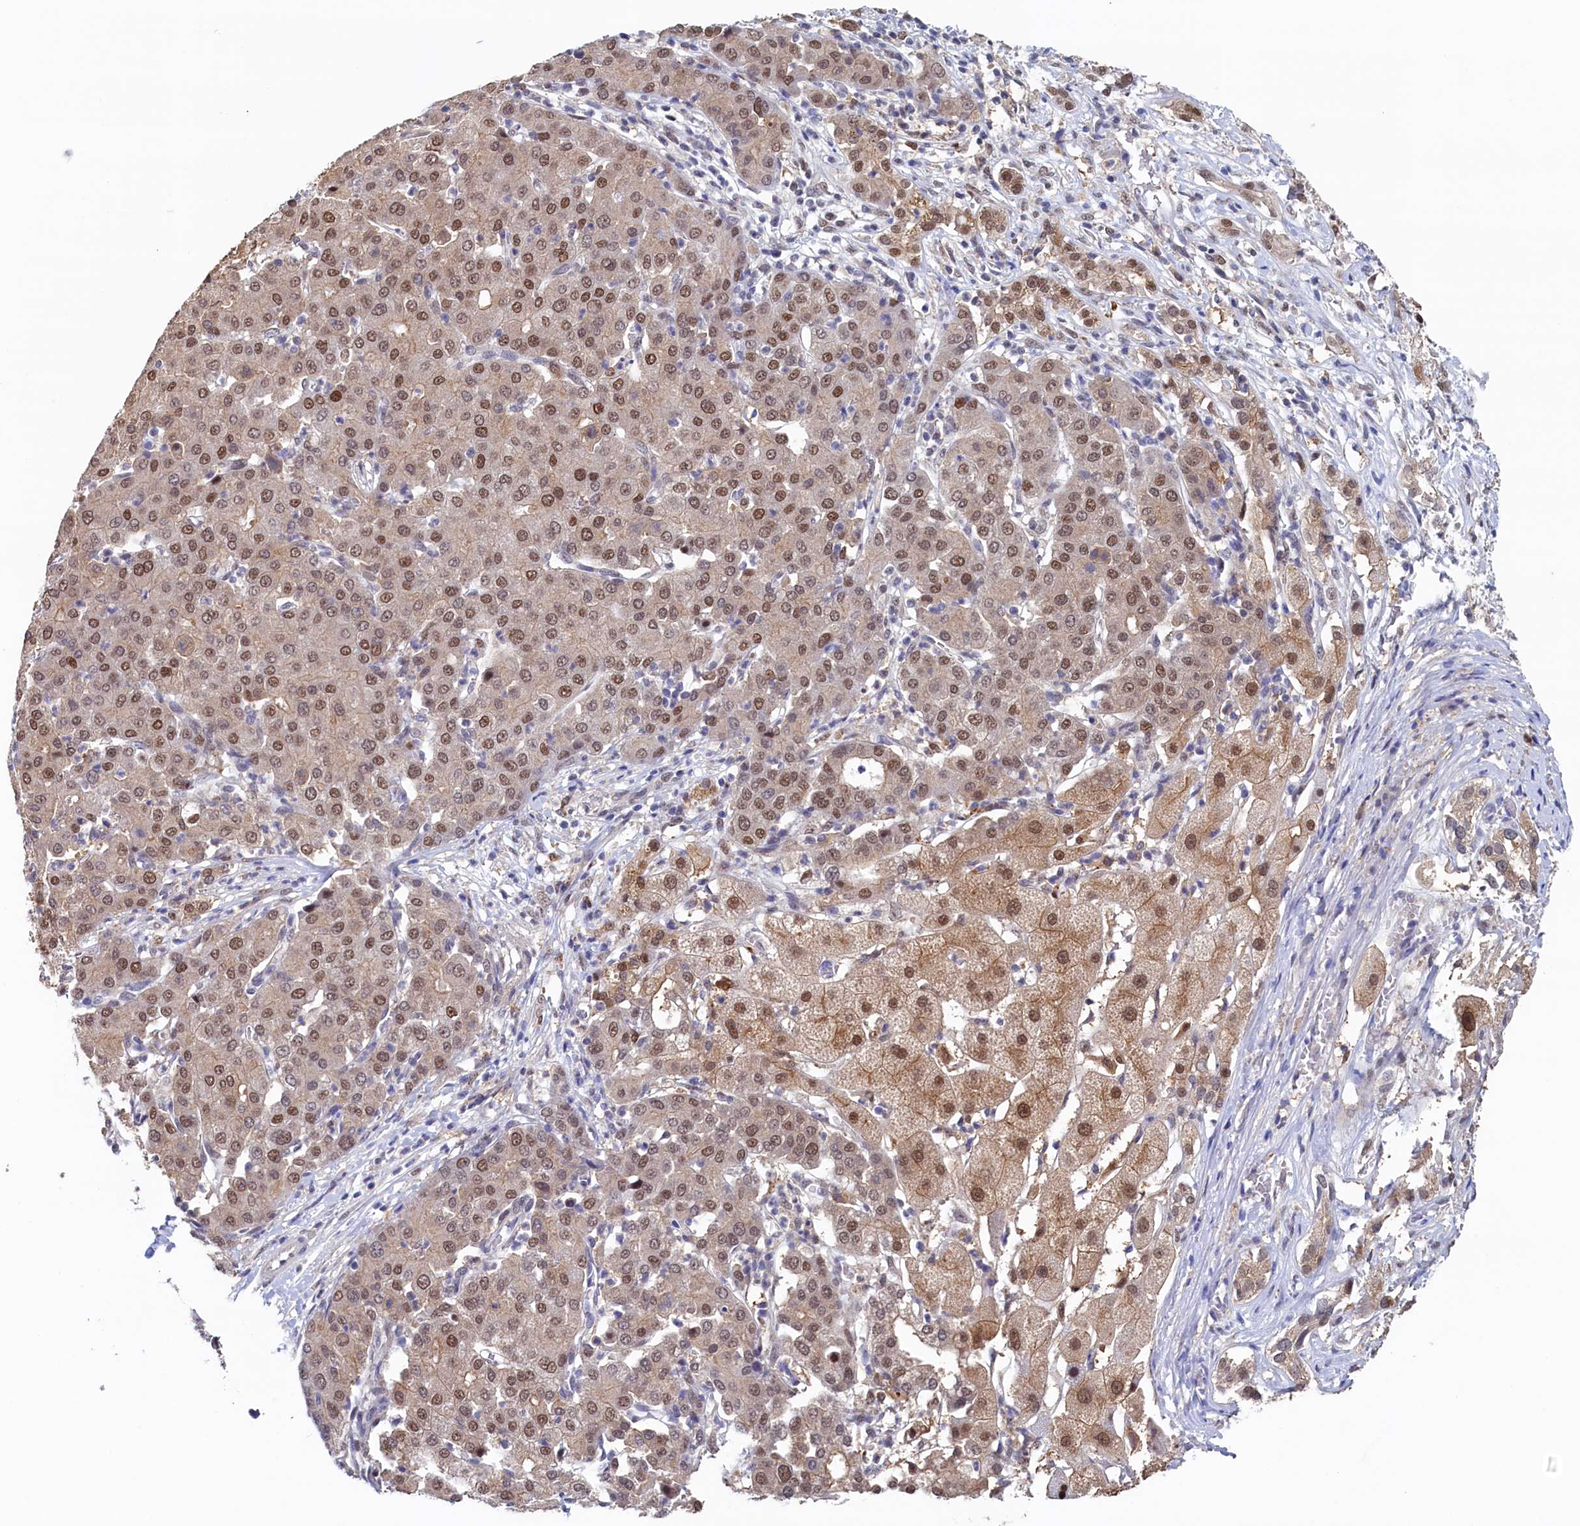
{"staining": {"intensity": "moderate", "quantity": ">75%", "location": "nuclear"}, "tissue": "liver cancer", "cell_type": "Tumor cells", "image_type": "cancer", "snomed": [{"axis": "morphology", "description": "Carcinoma, Hepatocellular, NOS"}, {"axis": "topography", "description": "Liver"}], "caption": "There is medium levels of moderate nuclear expression in tumor cells of liver cancer (hepatocellular carcinoma), as demonstrated by immunohistochemical staining (brown color).", "gene": "AHCY", "patient": {"sex": "male", "age": 65}}